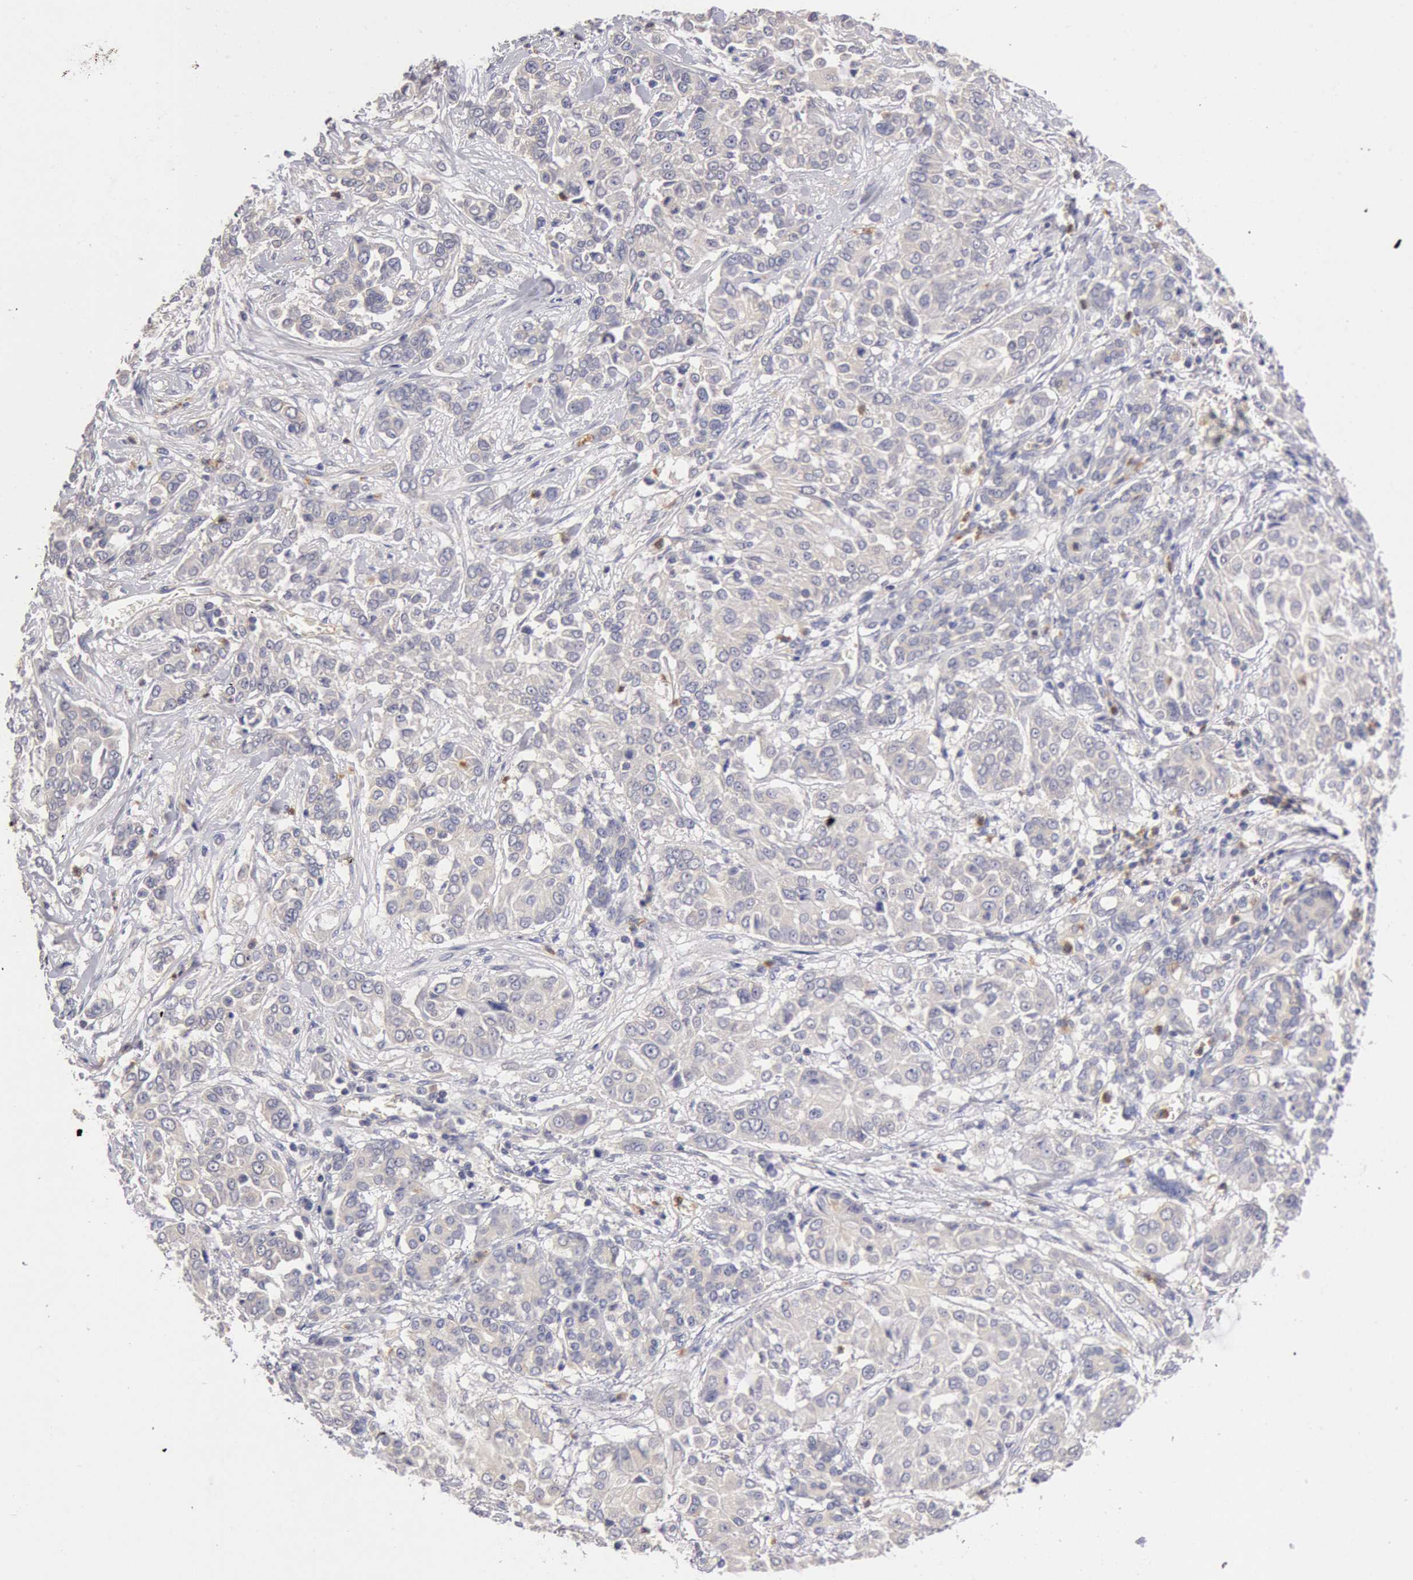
{"staining": {"intensity": "weak", "quantity": "<25%", "location": "cytoplasmic/membranous"}, "tissue": "pancreatic cancer", "cell_type": "Tumor cells", "image_type": "cancer", "snomed": [{"axis": "morphology", "description": "Adenocarcinoma, NOS"}, {"axis": "topography", "description": "Pancreas"}], "caption": "This is an immunohistochemistry (IHC) photomicrograph of adenocarcinoma (pancreatic). There is no expression in tumor cells.", "gene": "TMED8", "patient": {"sex": "female", "age": 52}}